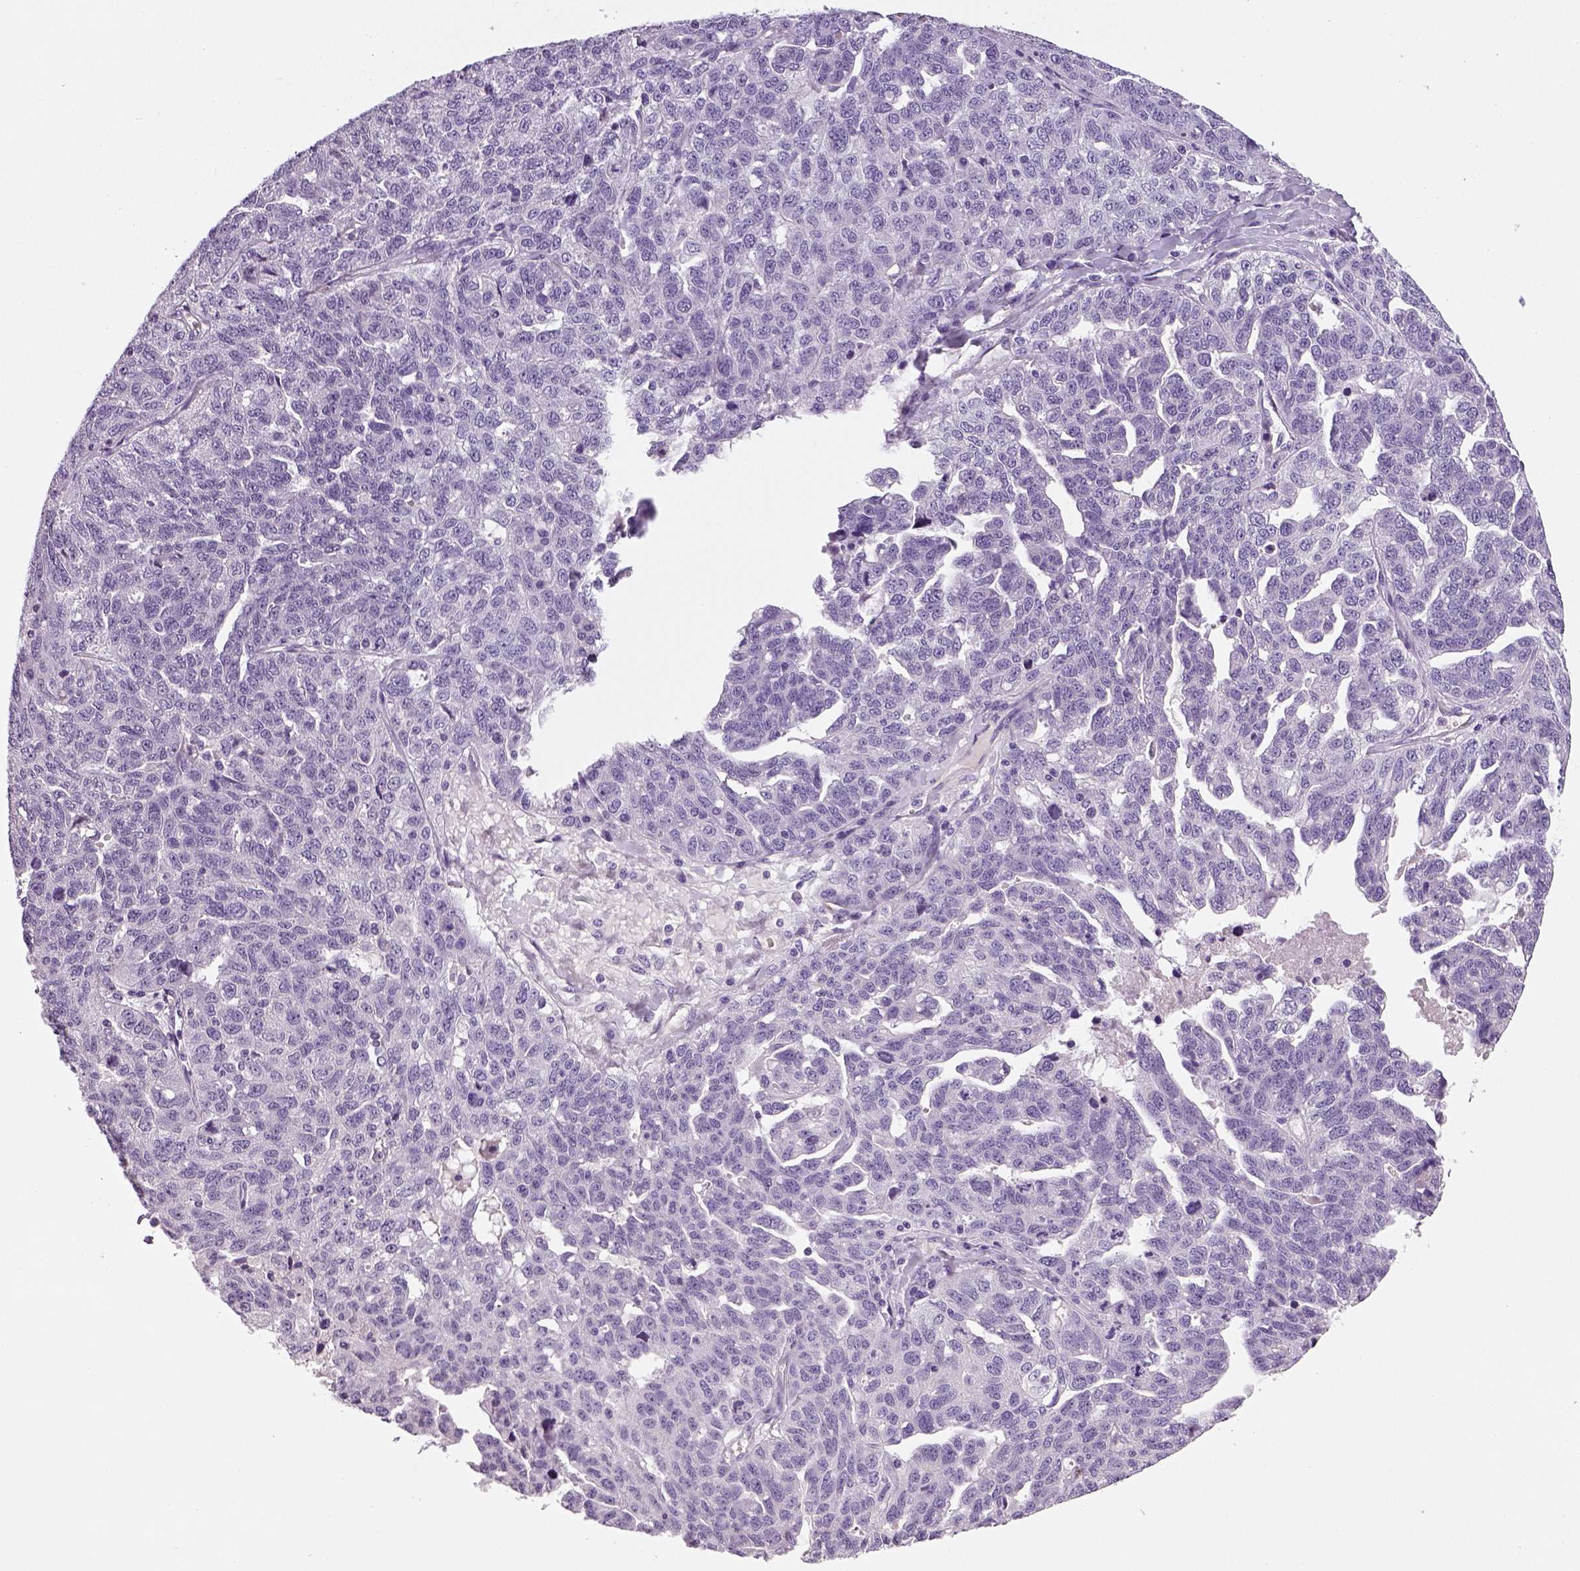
{"staining": {"intensity": "negative", "quantity": "none", "location": "none"}, "tissue": "ovarian cancer", "cell_type": "Tumor cells", "image_type": "cancer", "snomed": [{"axis": "morphology", "description": "Cystadenocarcinoma, serous, NOS"}, {"axis": "topography", "description": "Ovary"}], "caption": "Protein analysis of serous cystadenocarcinoma (ovarian) displays no significant expression in tumor cells.", "gene": "TSPAN7", "patient": {"sex": "female", "age": 71}}